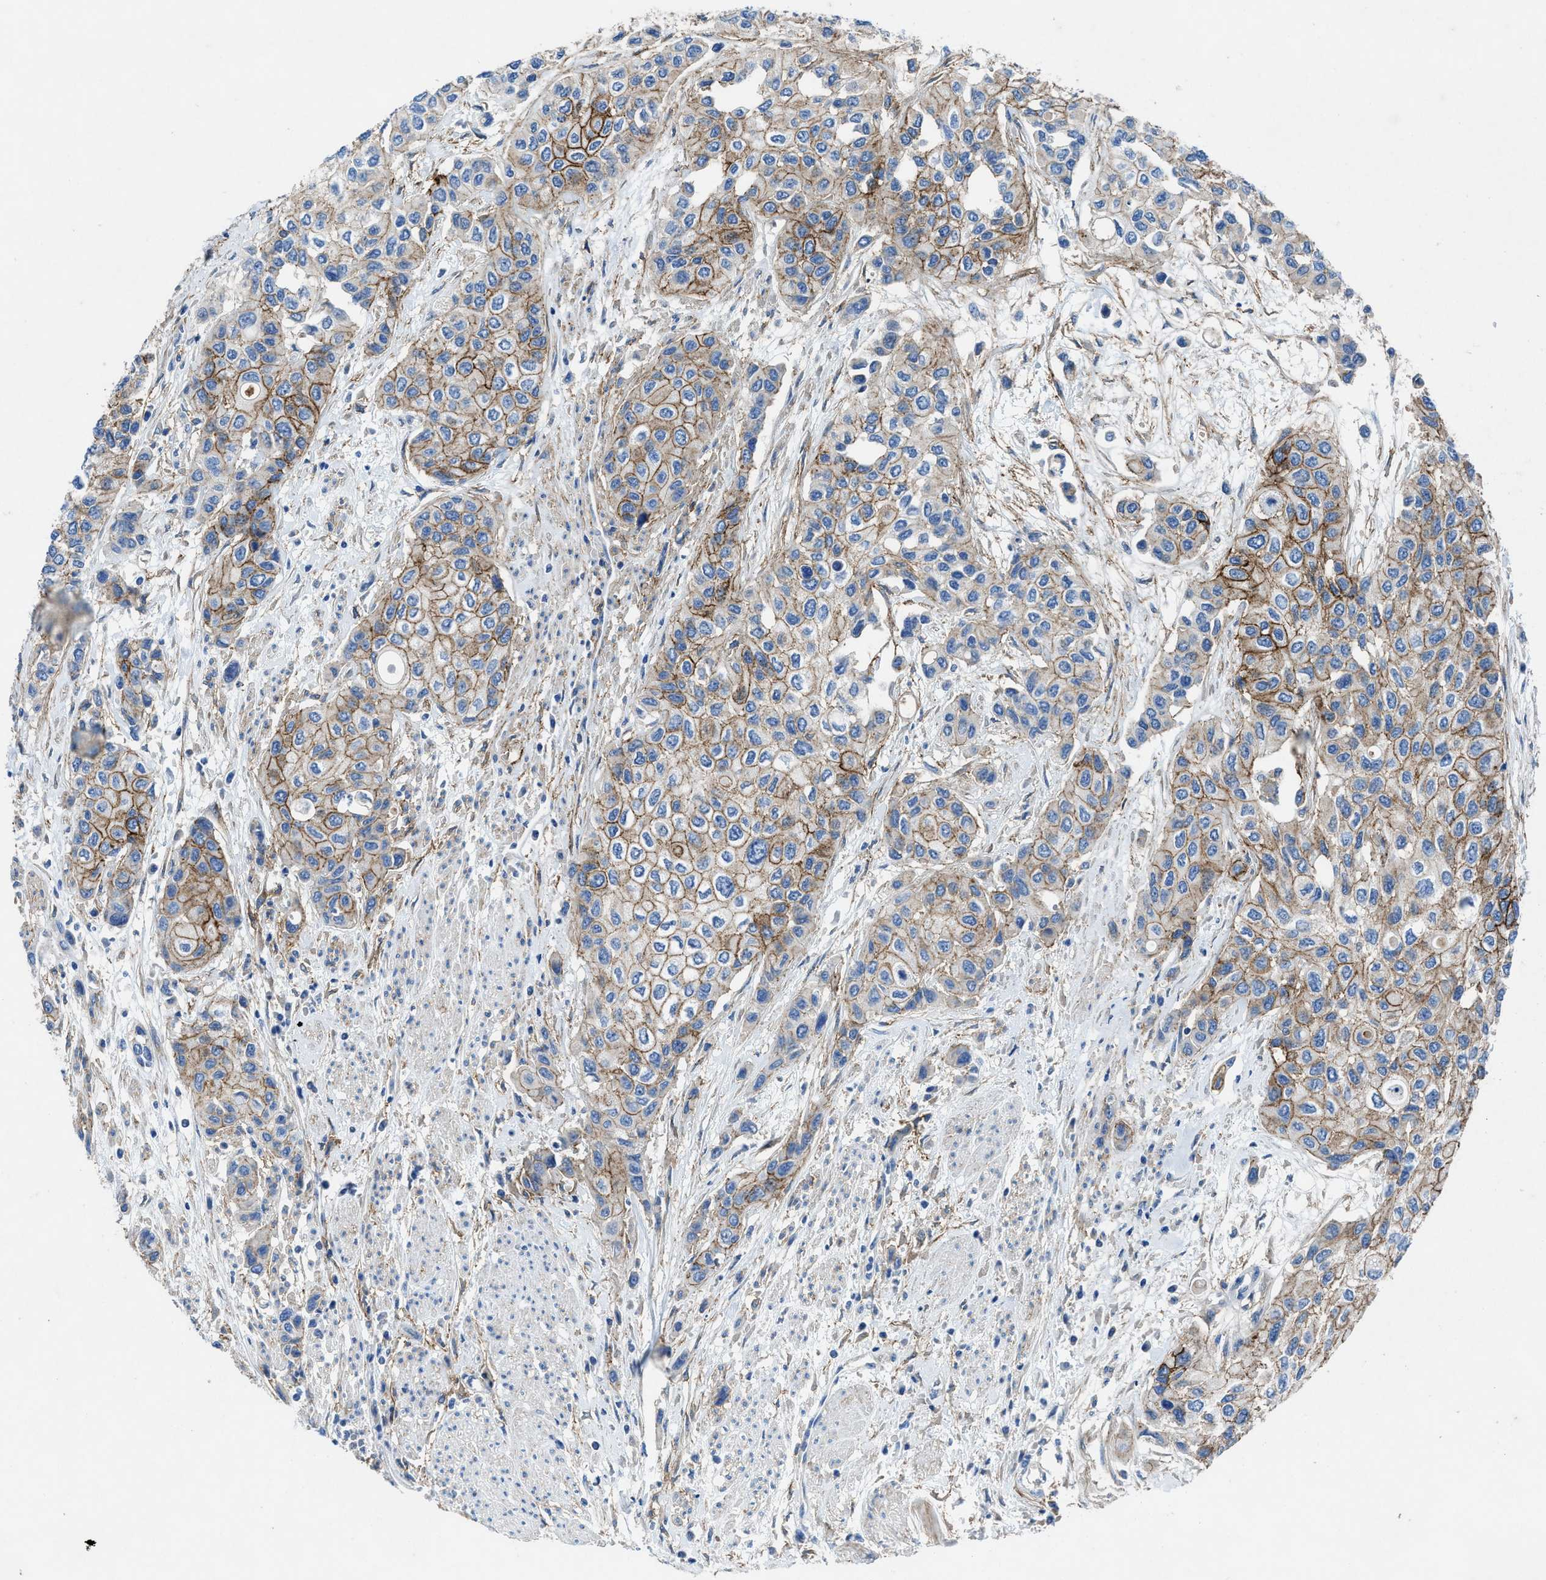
{"staining": {"intensity": "moderate", "quantity": ">75%", "location": "cytoplasmic/membranous"}, "tissue": "urothelial cancer", "cell_type": "Tumor cells", "image_type": "cancer", "snomed": [{"axis": "morphology", "description": "Urothelial carcinoma, High grade"}, {"axis": "topography", "description": "Urinary bladder"}], "caption": "IHC micrograph of neoplastic tissue: human high-grade urothelial carcinoma stained using immunohistochemistry reveals medium levels of moderate protein expression localized specifically in the cytoplasmic/membranous of tumor cells, appearing as a cytoplasmic/membranous brown color.", "gene": "PTGFRN", "patient": {"sex": "female", "age": 56}}